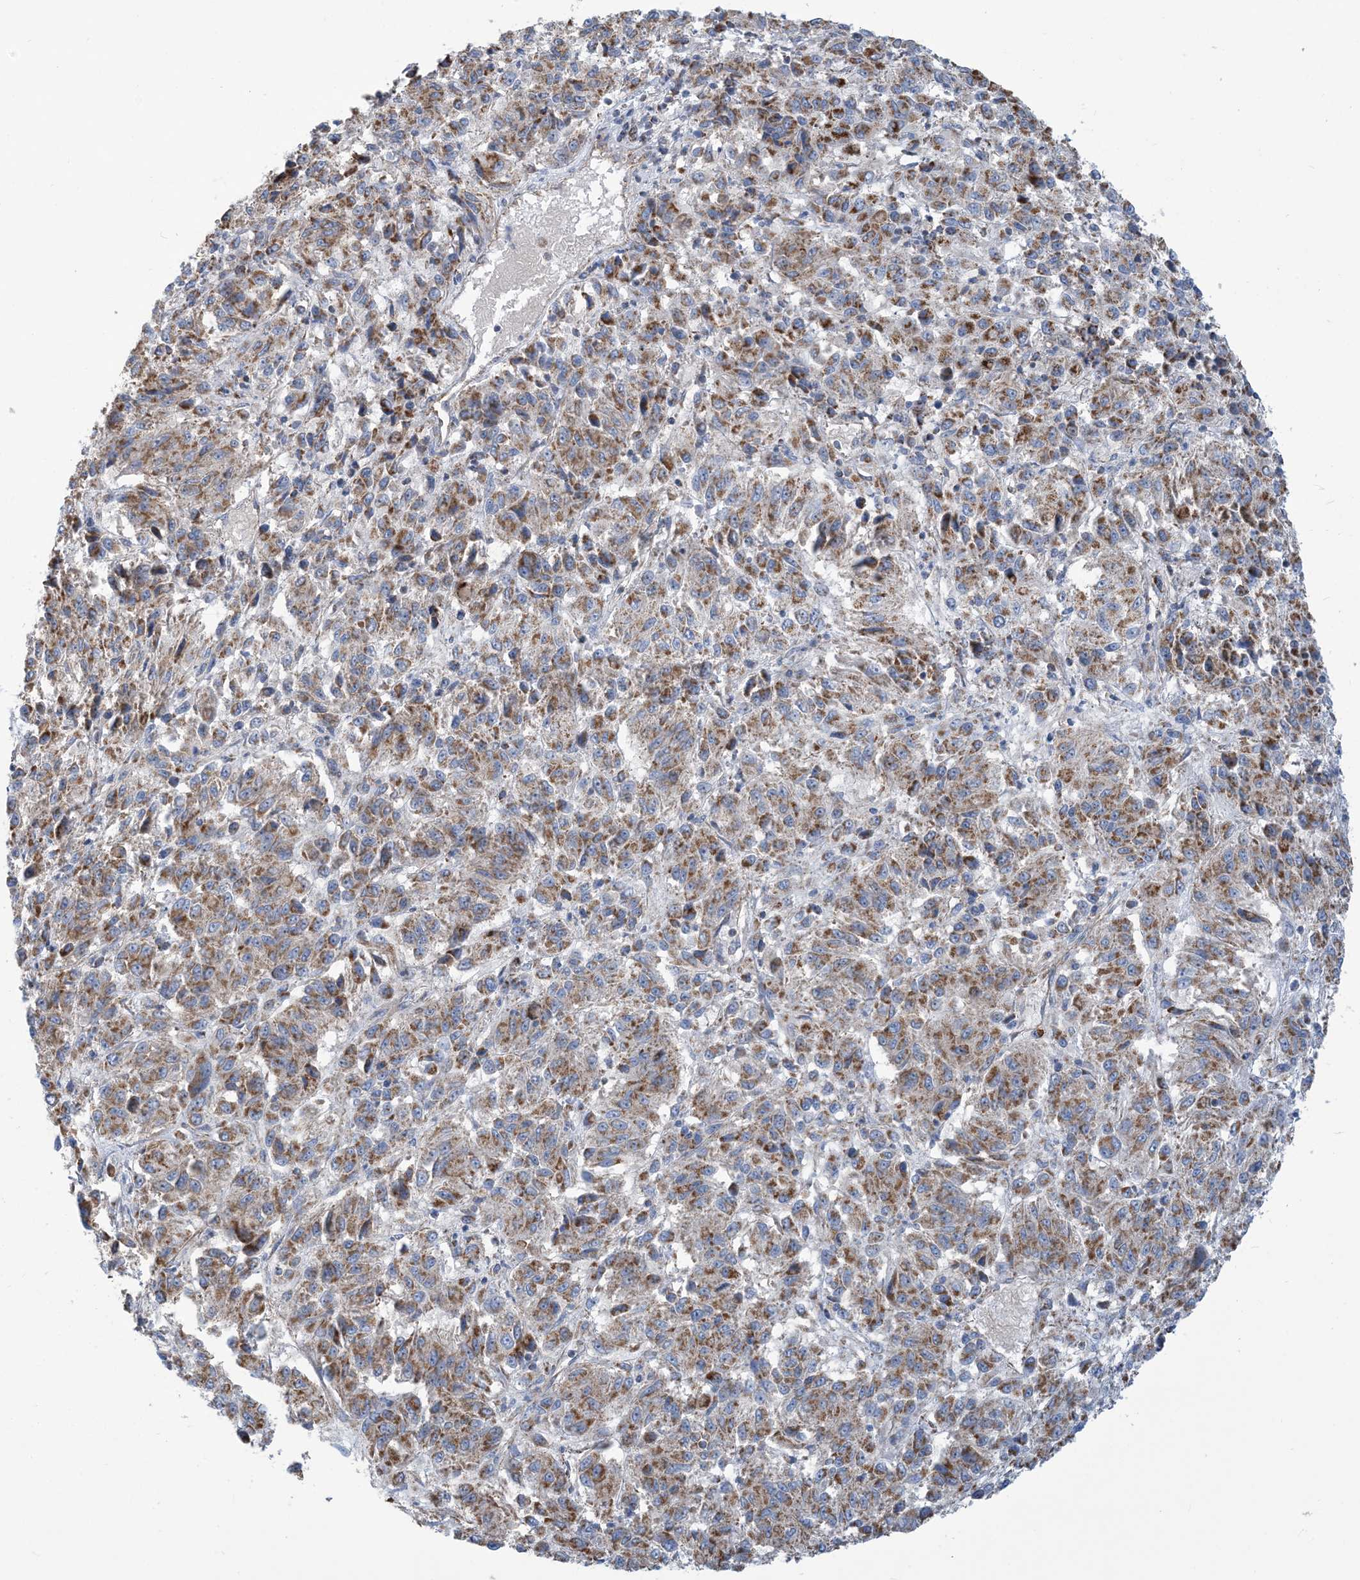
{"staining": {"intensity": "moderate", "quantity": ">75%", "location": "cytoplasmic/membranous"}, "tissue": "melanoma", "cell_type": "Tumor cells", "image_type": "cancer", "snomed": [{"axis": "morphology", "description": "Malignant melanoma, Metastatic site"}, {"axis": "topography", "description": "Lung"}], "caption": "Approximately >75% of tumor cells in human melanoma reveal moderate cytoplasmic/membranous protein positivity as visualized by brown immunohistochemical staining.", "gene": "PHOSPHO2", "patient": {"sex": "male", "age": 64}}